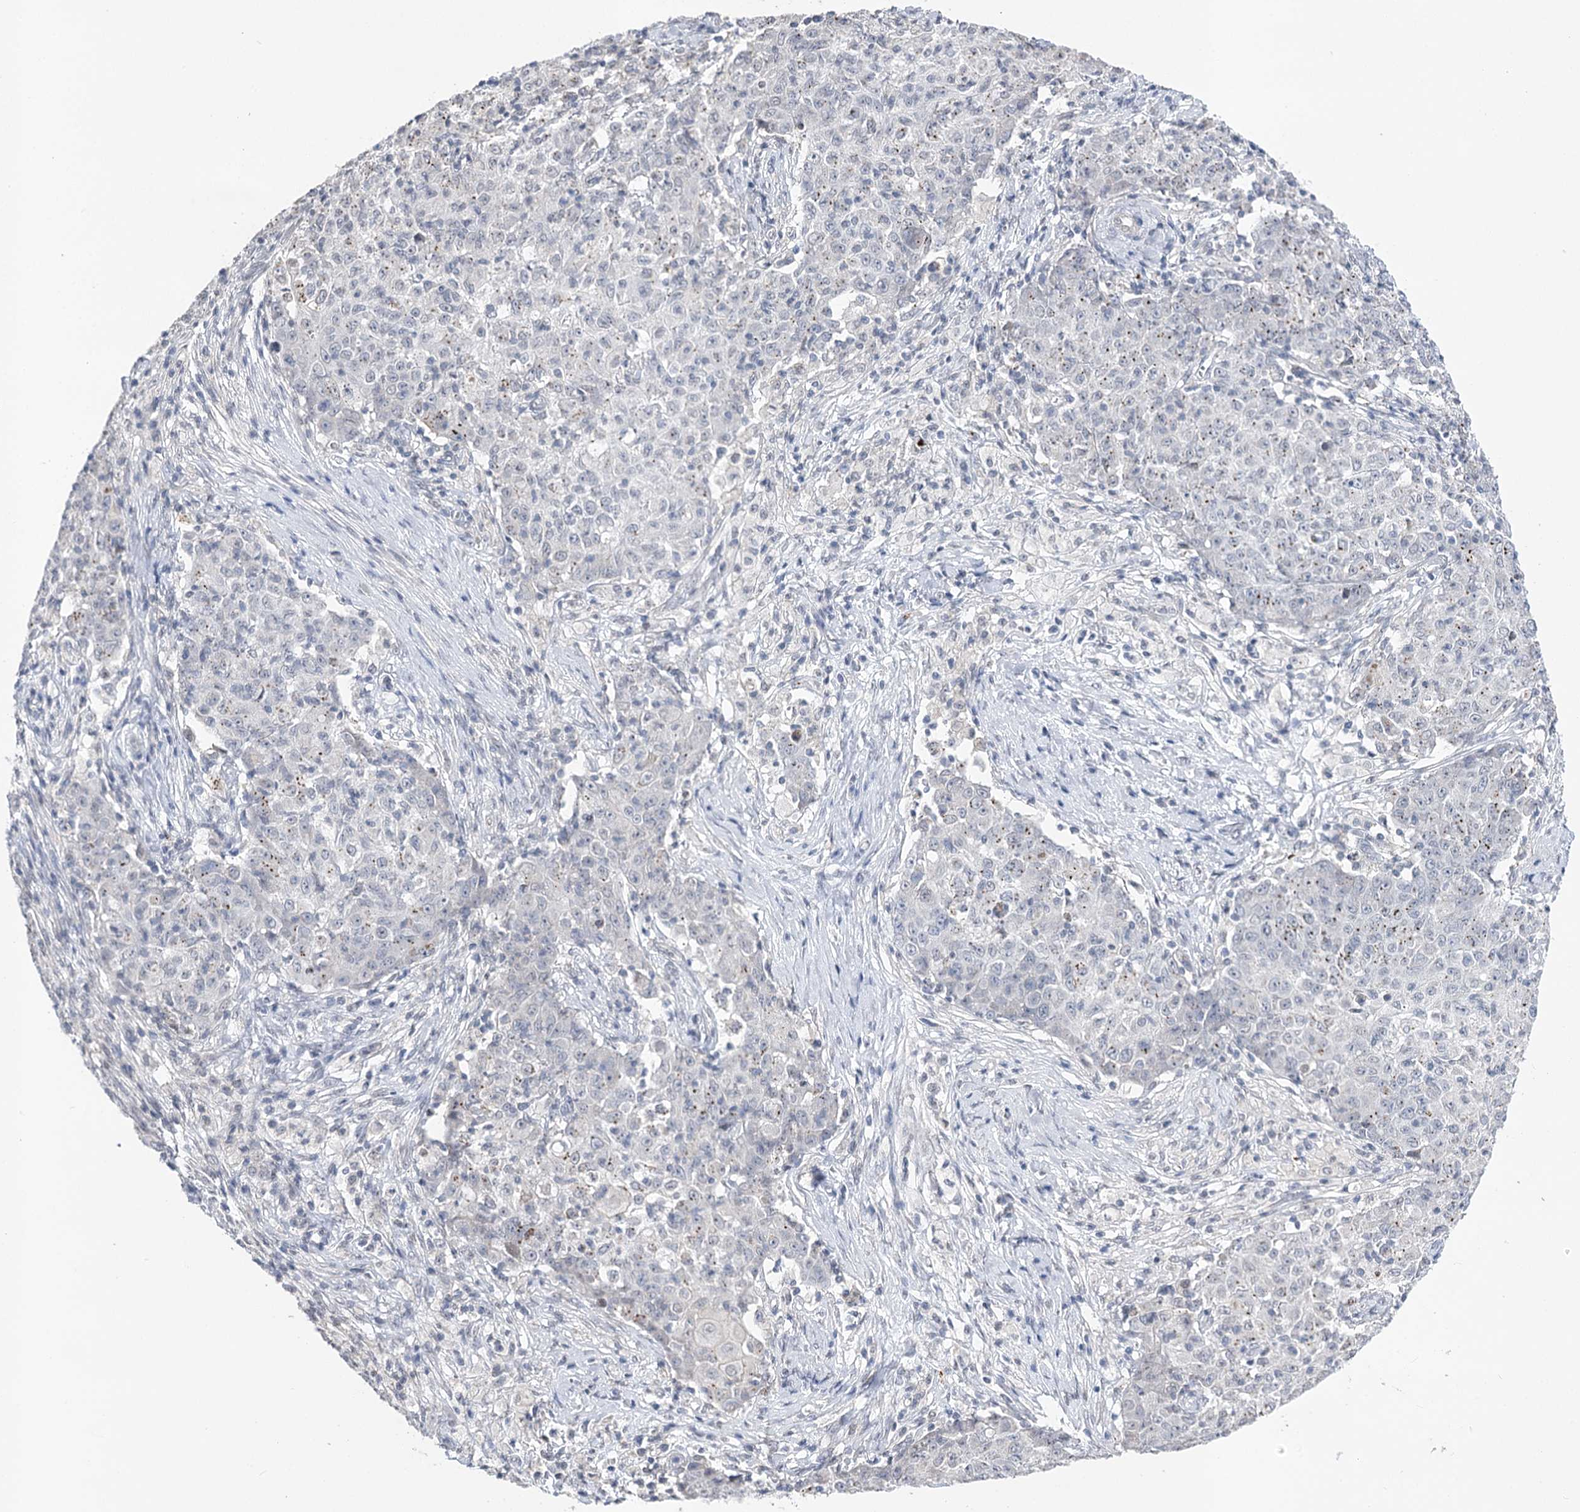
{"staining": {"intensity": "negative", "quantity": "none", "location": "none"}, "tissue": "ovarian cancer", "cell_type": "Tumor cells", "image_type": "cancer", "snomed": [{"axis": "morphology", "description": "Carcinoma, endometroid"}, {"axis": "topography", "description": "Ovary"}], "caption": "Human ovarian cancer stained for a protein using IHC displays no expression in tumor cells.", "gene": "ATP10B", "patient": {"sex": "female", "age": 42}}